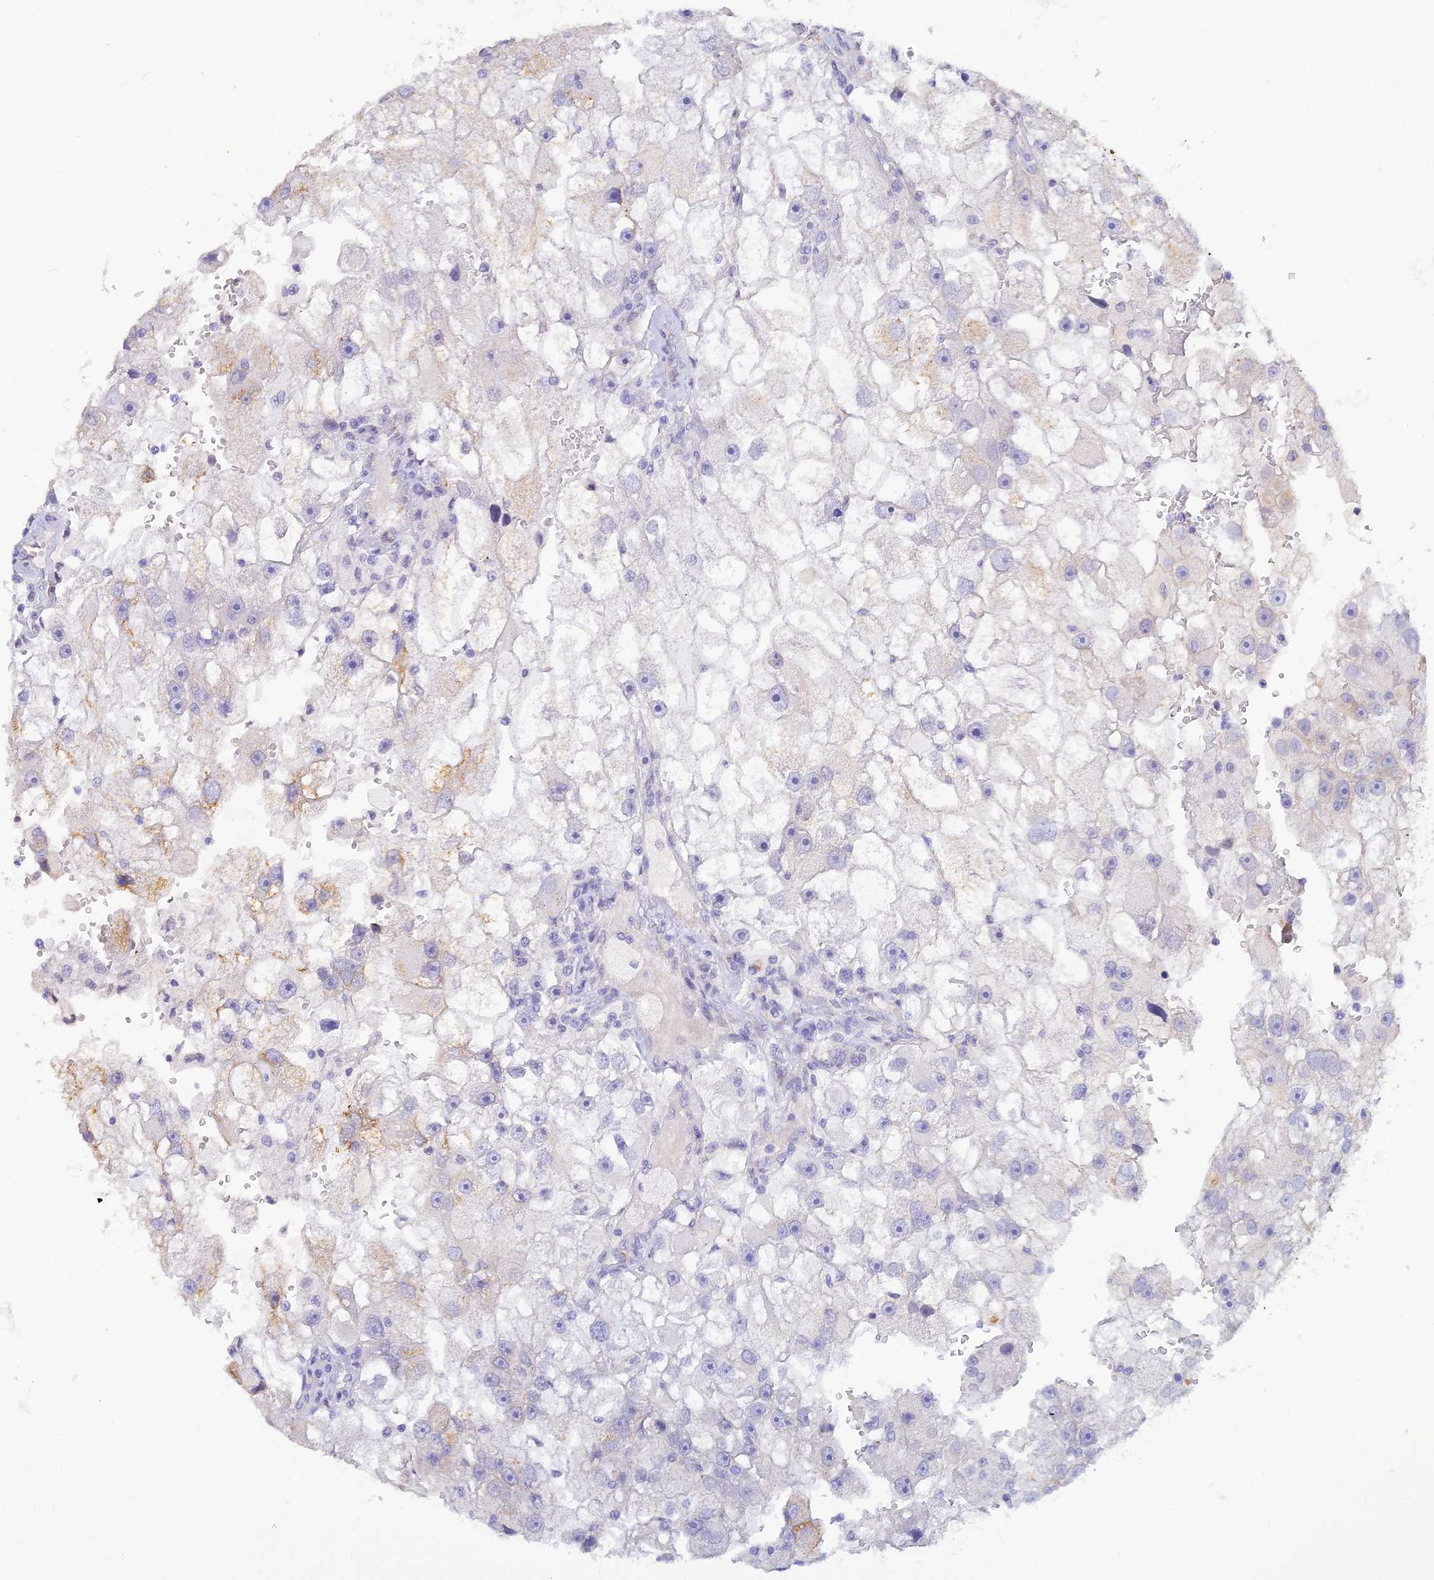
{"staining": {"intensity": "negative", "quantity": "none", "location": "none"}, "tissue": "renal cancer", "cell_type": "Tumor cells", "image_type": "cancer", "snomed": [{"axis": "morphology", "description": "Adenocarcinoma, NOS"}, {"axis": "topography", "description": "Kidney"}], "caption": "A high-resolution histopathology image shows immunohistochemistry staining of renal adenocarcinoma, which reveals no significant staining in tumor cells.", "gene": "ALDH1L2", "patient": {"sex": "male", "age": 63}}